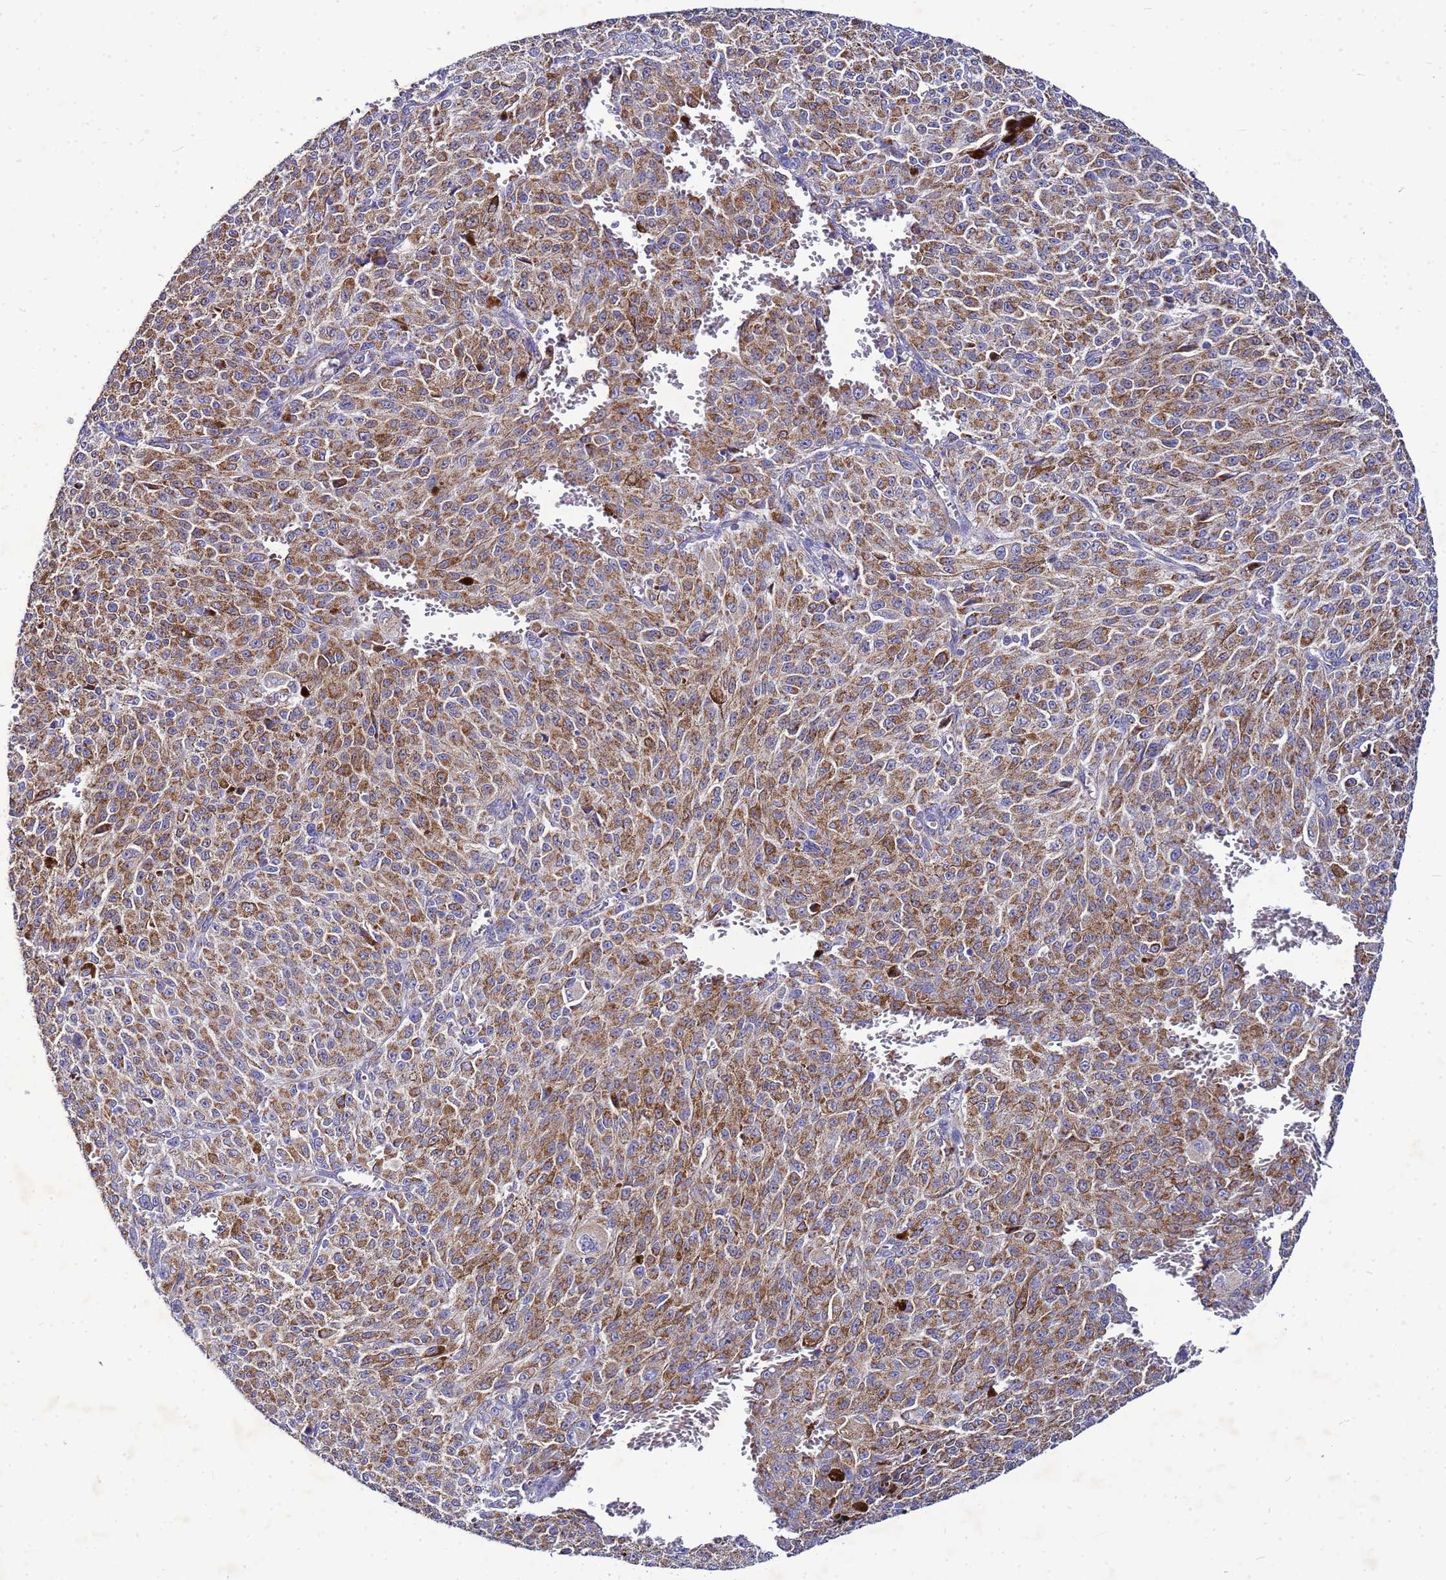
{"staining": {"intensity": "moderate", "quantity": ">75%", "location": "cytoplasmic/membranous"}, "tissue": "melanoma", "cell_type": "Tumor cells", "image_type": "cancer", "snomed": [{"axis": "morphology", "description": "Malignant melanoma, NOS"}, {"axis": "topography", "description": "Skin"}], "caption": "There is medium levels of moderate cytoplasmic/membranous positivity in tumor cells of melanoma, as demonstrated by immunohistochemical staining (brown color).", "gene": "FAHD2A", "patient": {"sex": "female", "age": 52}}